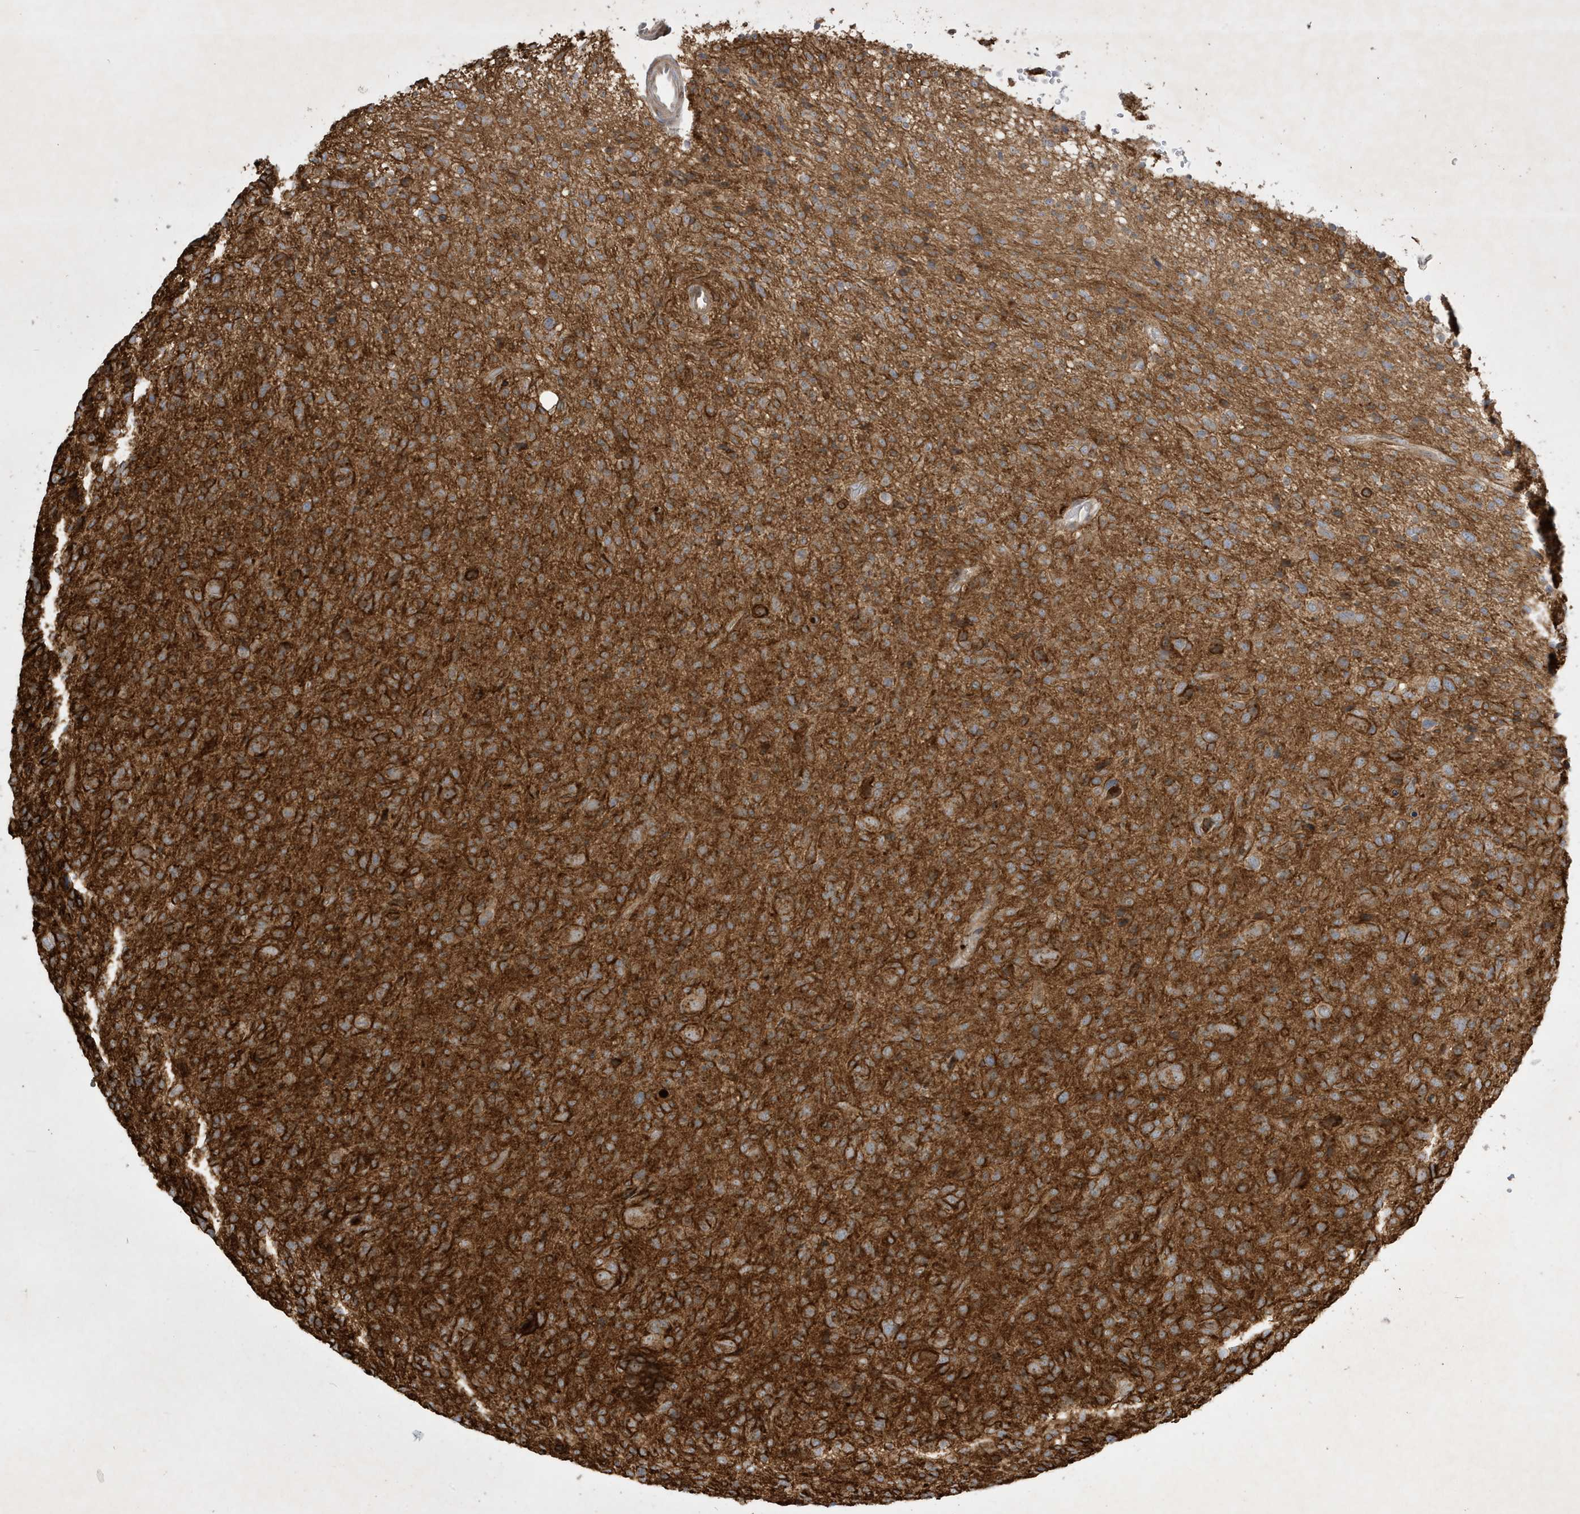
{"staining": {"intensity": "strong", "quantity": ">75%", "location": "cytoplasmic/membranous"}, "tissue": "glioma", "cell_type": "Tumor cells", "image_type": "cancer", "snomed": [{"axis": "morphology", "description": "Glioma, malignant, High grade"}, {"axis": "topography", "description": "Brain"}], "caption": "Malignant glioma (high-grade) was stained to show a protein in brown. There is high levels of strong cytoplasmic/membranous positivity in about >75% of tumor cells.", "gene": "IFT57", "patient": {"sex": "female", "age": 57}}